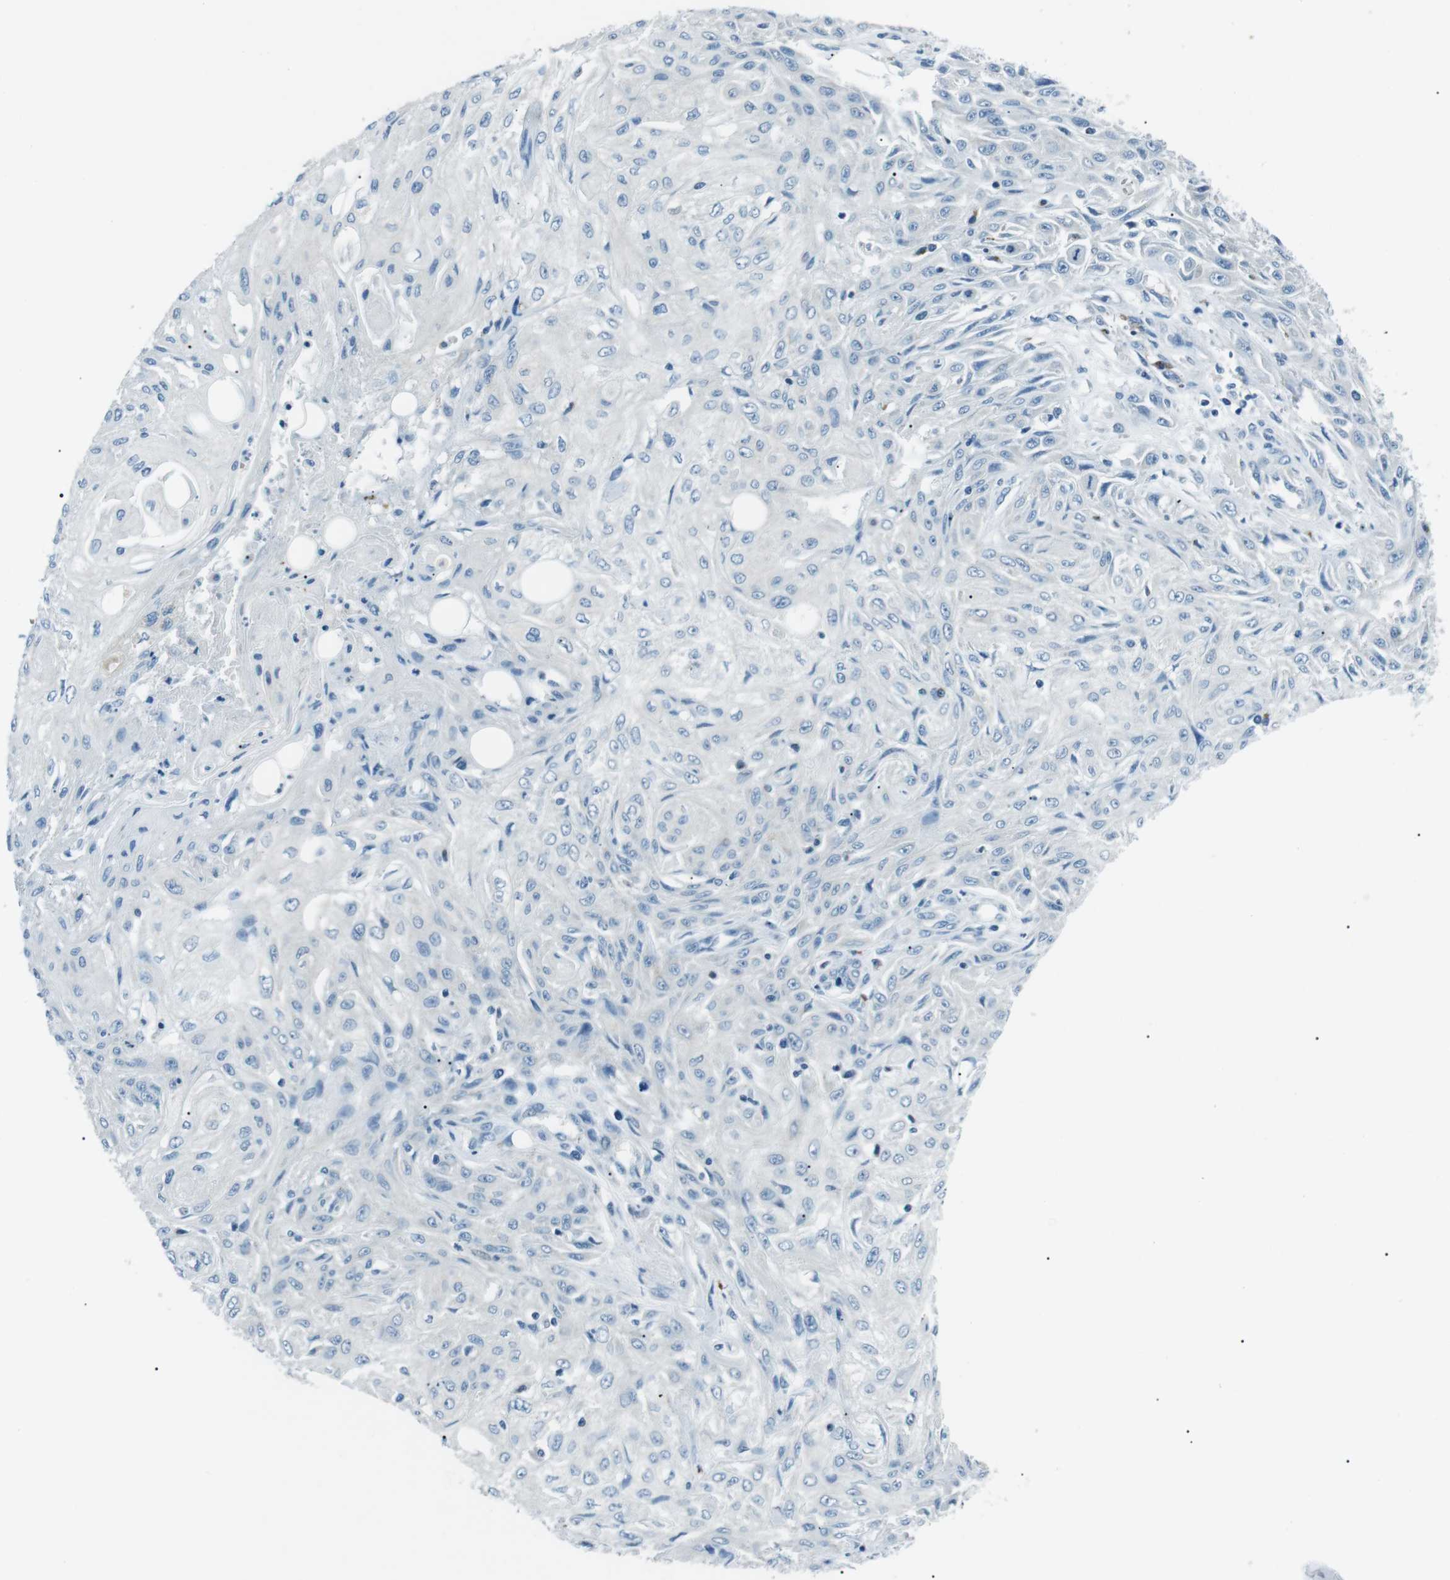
{"staining": {"intensity": "negative", "quantity": "none", "location": "none"}, "tissue": "skin cancer", "cell_type": "Tumor cells", "image_type": "cancer", "snomed": [{"axis": "morphology", "description": "Squamous cell carcinoma, NOS"}, {"axis": "topography", "description": "Skin"}], "caption": "The IHC micrograph has no significant expression in tumor cells of skin cancer tissue.", "gene": "ST6GAL1", "patient": {"sex": "male", "age": 75}}